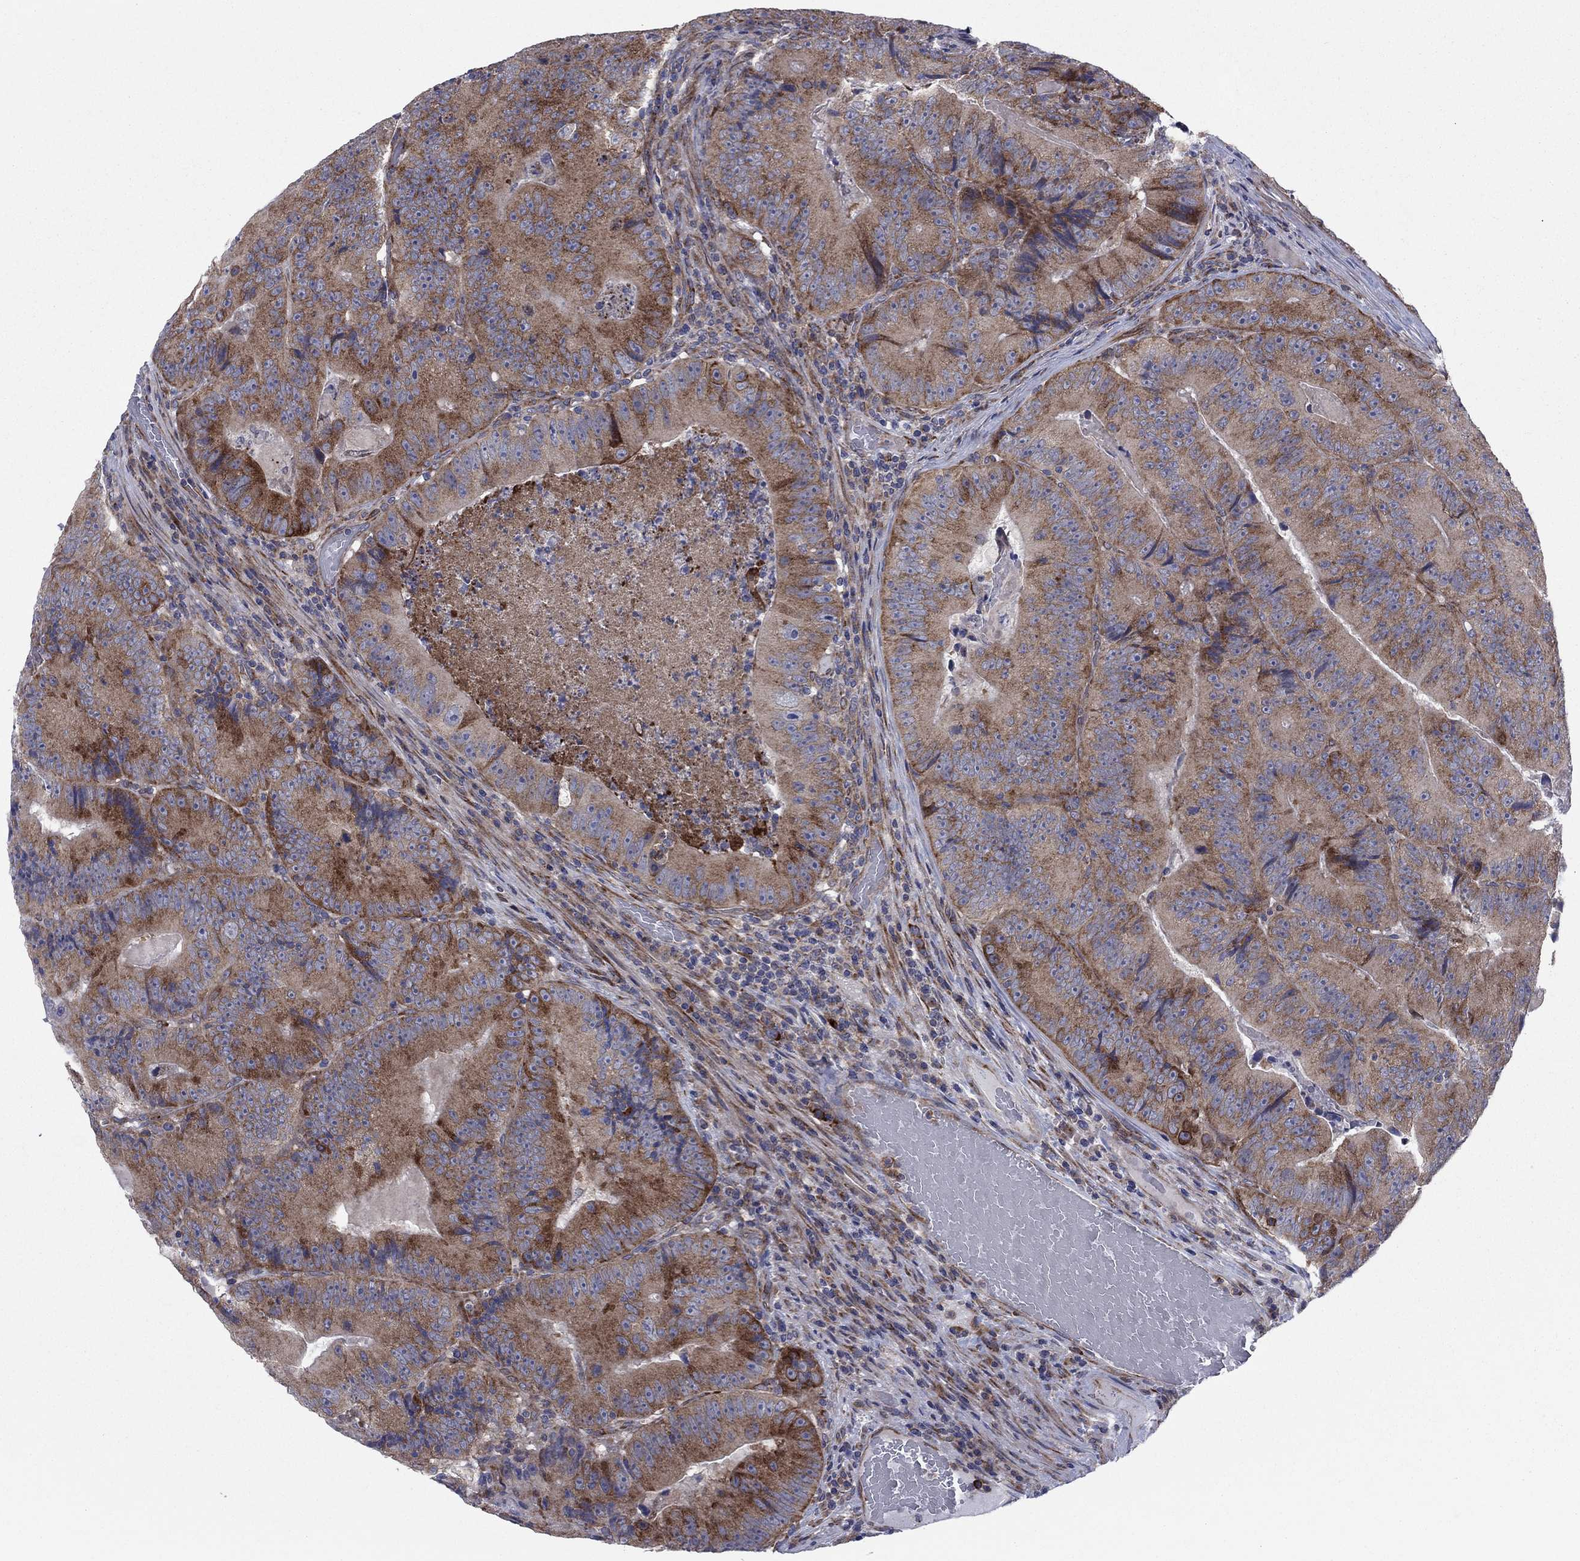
{"staining": {"intensity": "strong", "quantity": "25%-75%", "location": "cytoplasmic/membranous"}, "tissue": "colorectal cancer", "cell_type": "Tumor cells", "image_type": "cancer", "snomed": [{"axis": "morphology", "description": "Adenocarcinoma, NOS"}, {"axis": "topography", "description": "Colon"}], "caption": "Immunohistochemistry (DAB (3,3'-diaminobenzidine)) staining of adenocarcinoma (colorectal) demonstrates strong cytoplasmic/membranous protein expression in approximately 25%-75% of tumor cells. The staining was performed using DAB to visualize the protein expression in brown, while the nuclei were stained in blue with hematoxylin (Magnification: 20x).", "gene": "GPR155", "patient": {"sex": "female", "age": 86}}